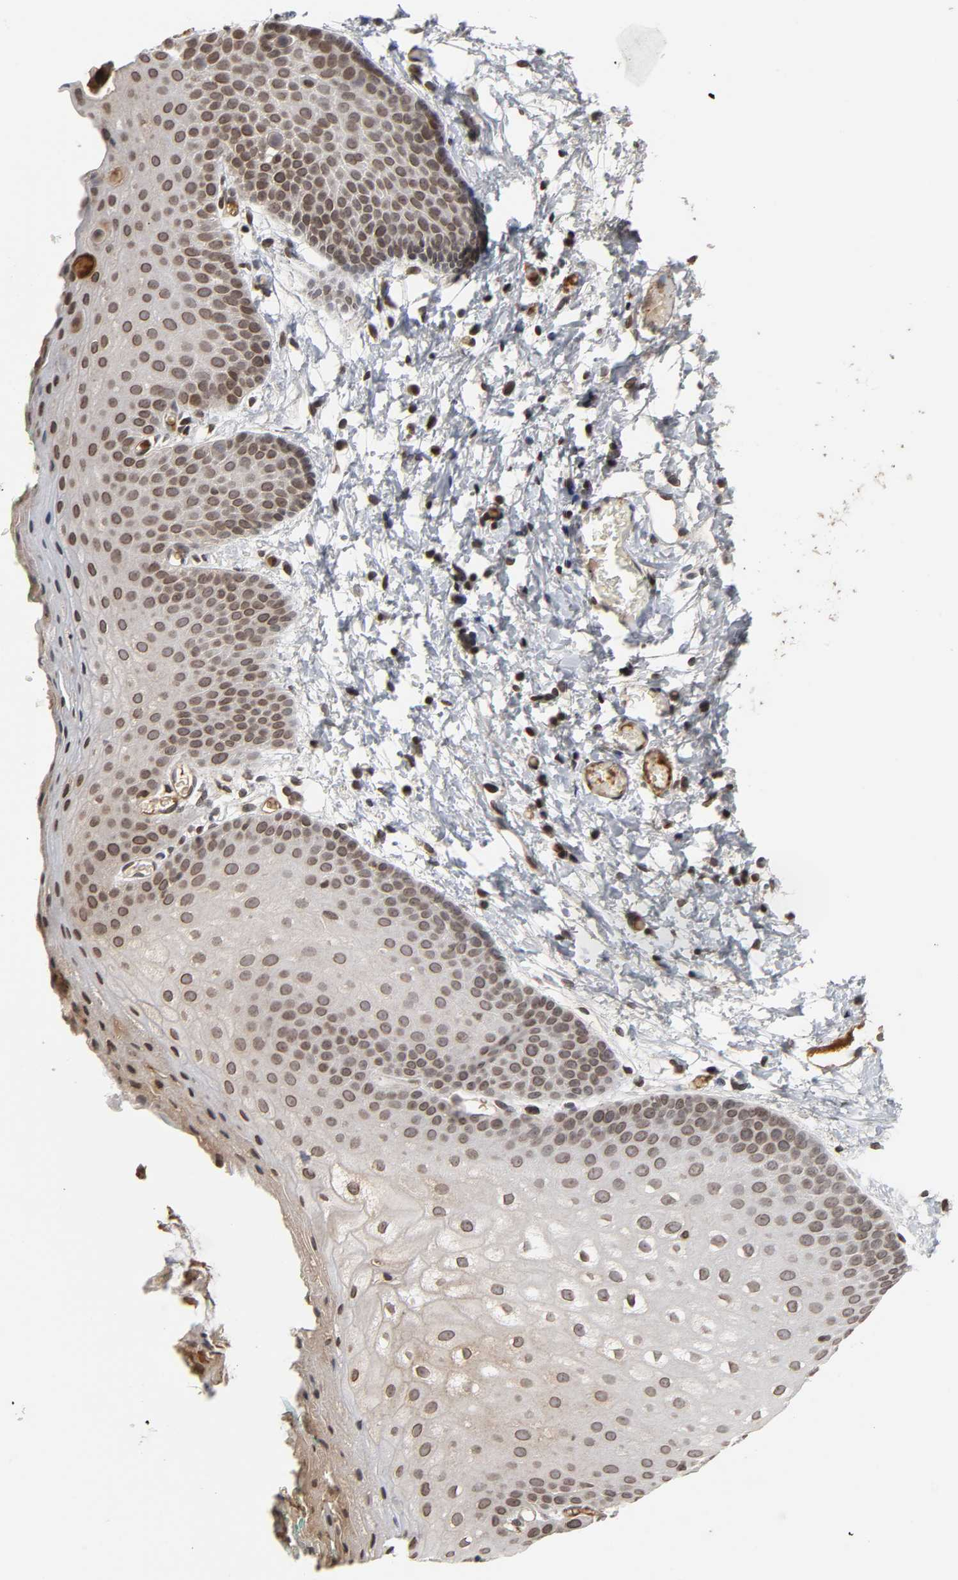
{"staining": {"intensity": "moderate", "quantity": ">75%", "location": "cytoplasmic/membranous,nuclear"}, "tissue": "skin", "cell_type": "Epidermal cells", "image_type": "normal", "snomed": [{"axis": "morphology", "description": "Normal tissue, NOS"}, {"axis": "morphology", "description": "Hemorrhoids"}, {"axis": "morphology", "description": "Inflammation, NOS"}, {"axis": "topography", "description": "Anal"}], "caption": "IHC histopathology image of normal skin: human skin stained using IHC reveals medium levels of moderate protein expression localized specifically in the cytoplasmic/membranous,nuclear of epidermal cells, appearing as a cytoplasmic/membranous,nuclear brown color.", "gene": "CPN2", "patient": {"sex": "male", "age": 60}}